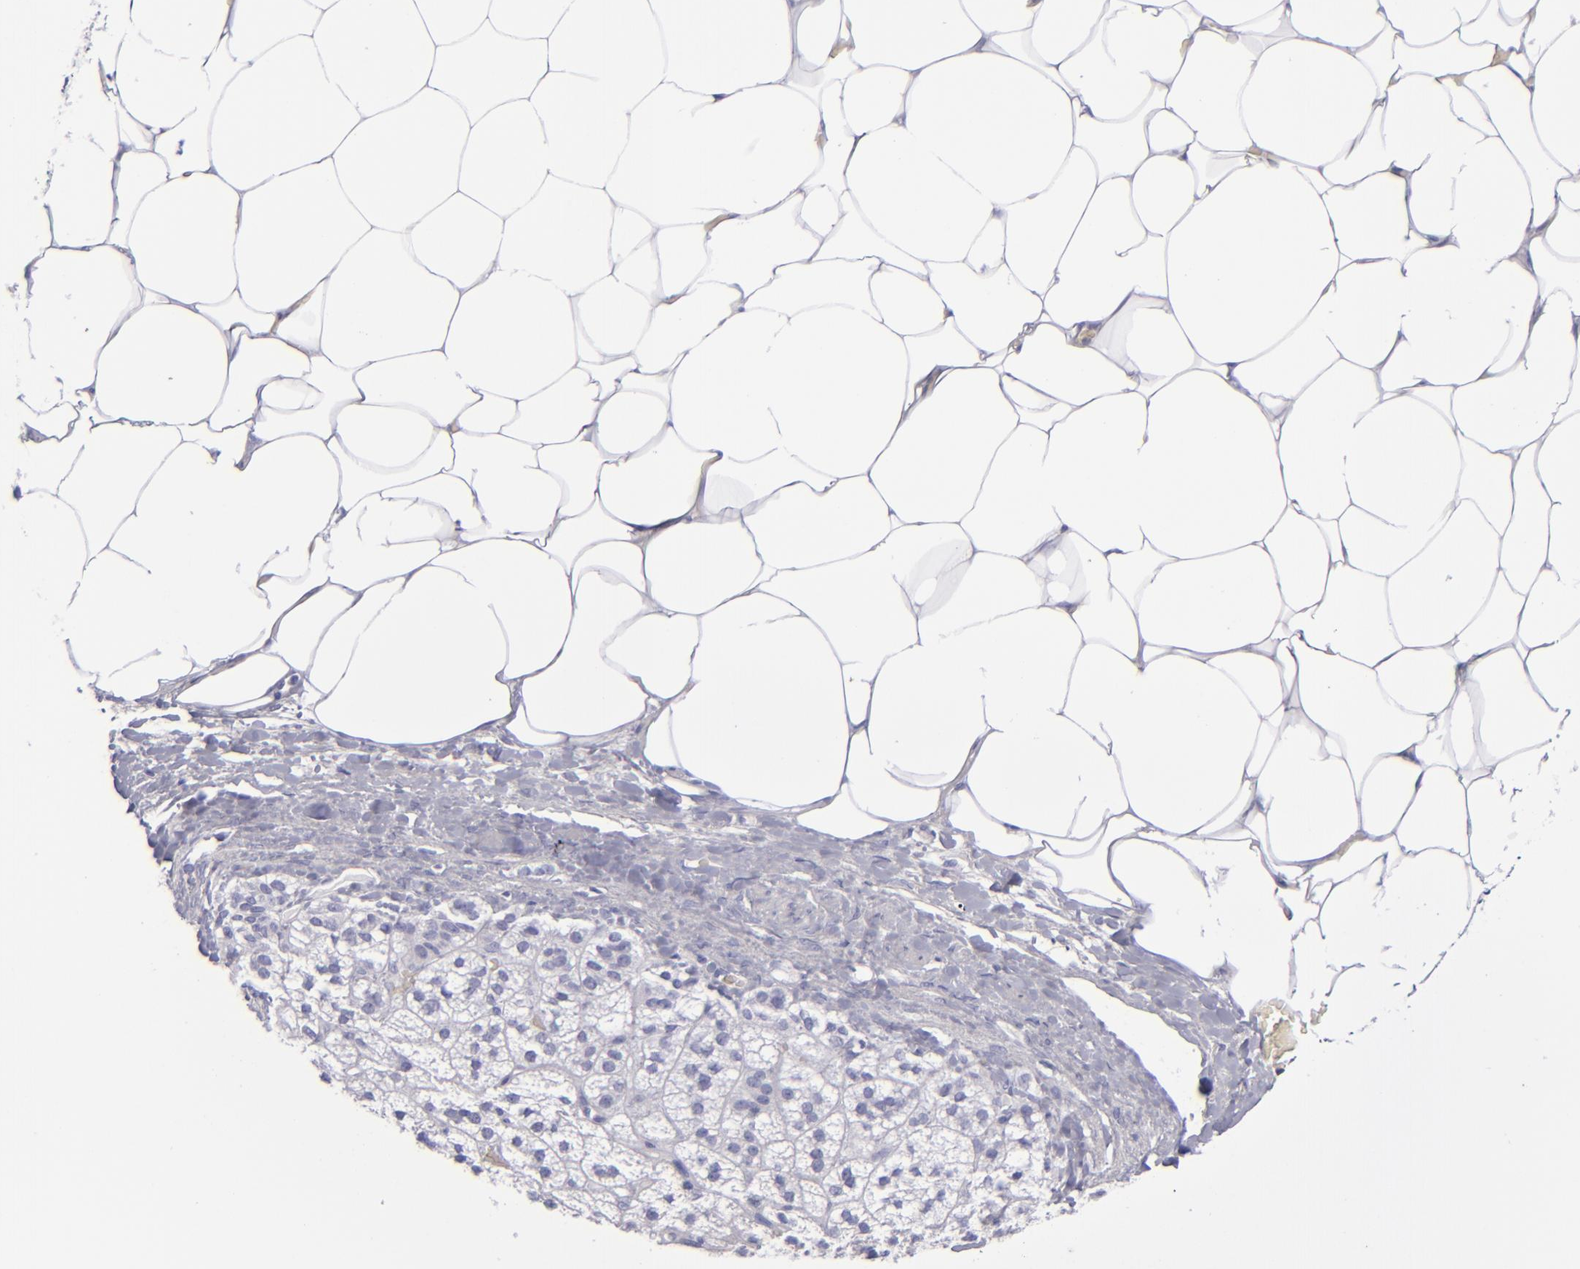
{"staining": {"intensity": "negative", "quantity": "none", "location": "none"}, "tissue": "adrenal gland", "cell_type": "Glandular cells", "image_type": "normal", "snomed": [{"axis": "morphology", "description": "Normal tissue, NOS"}, {"axis": "topography", "description": "Adrenal gland"}], "caption": "High power microscopy image of an immunohistochemistry (IHC) histopathology image of benign adrenal gland, revealing no significant expression in glandular cells.", "gene": "CD22", "patient": {"sex": "male", "age": 35}}